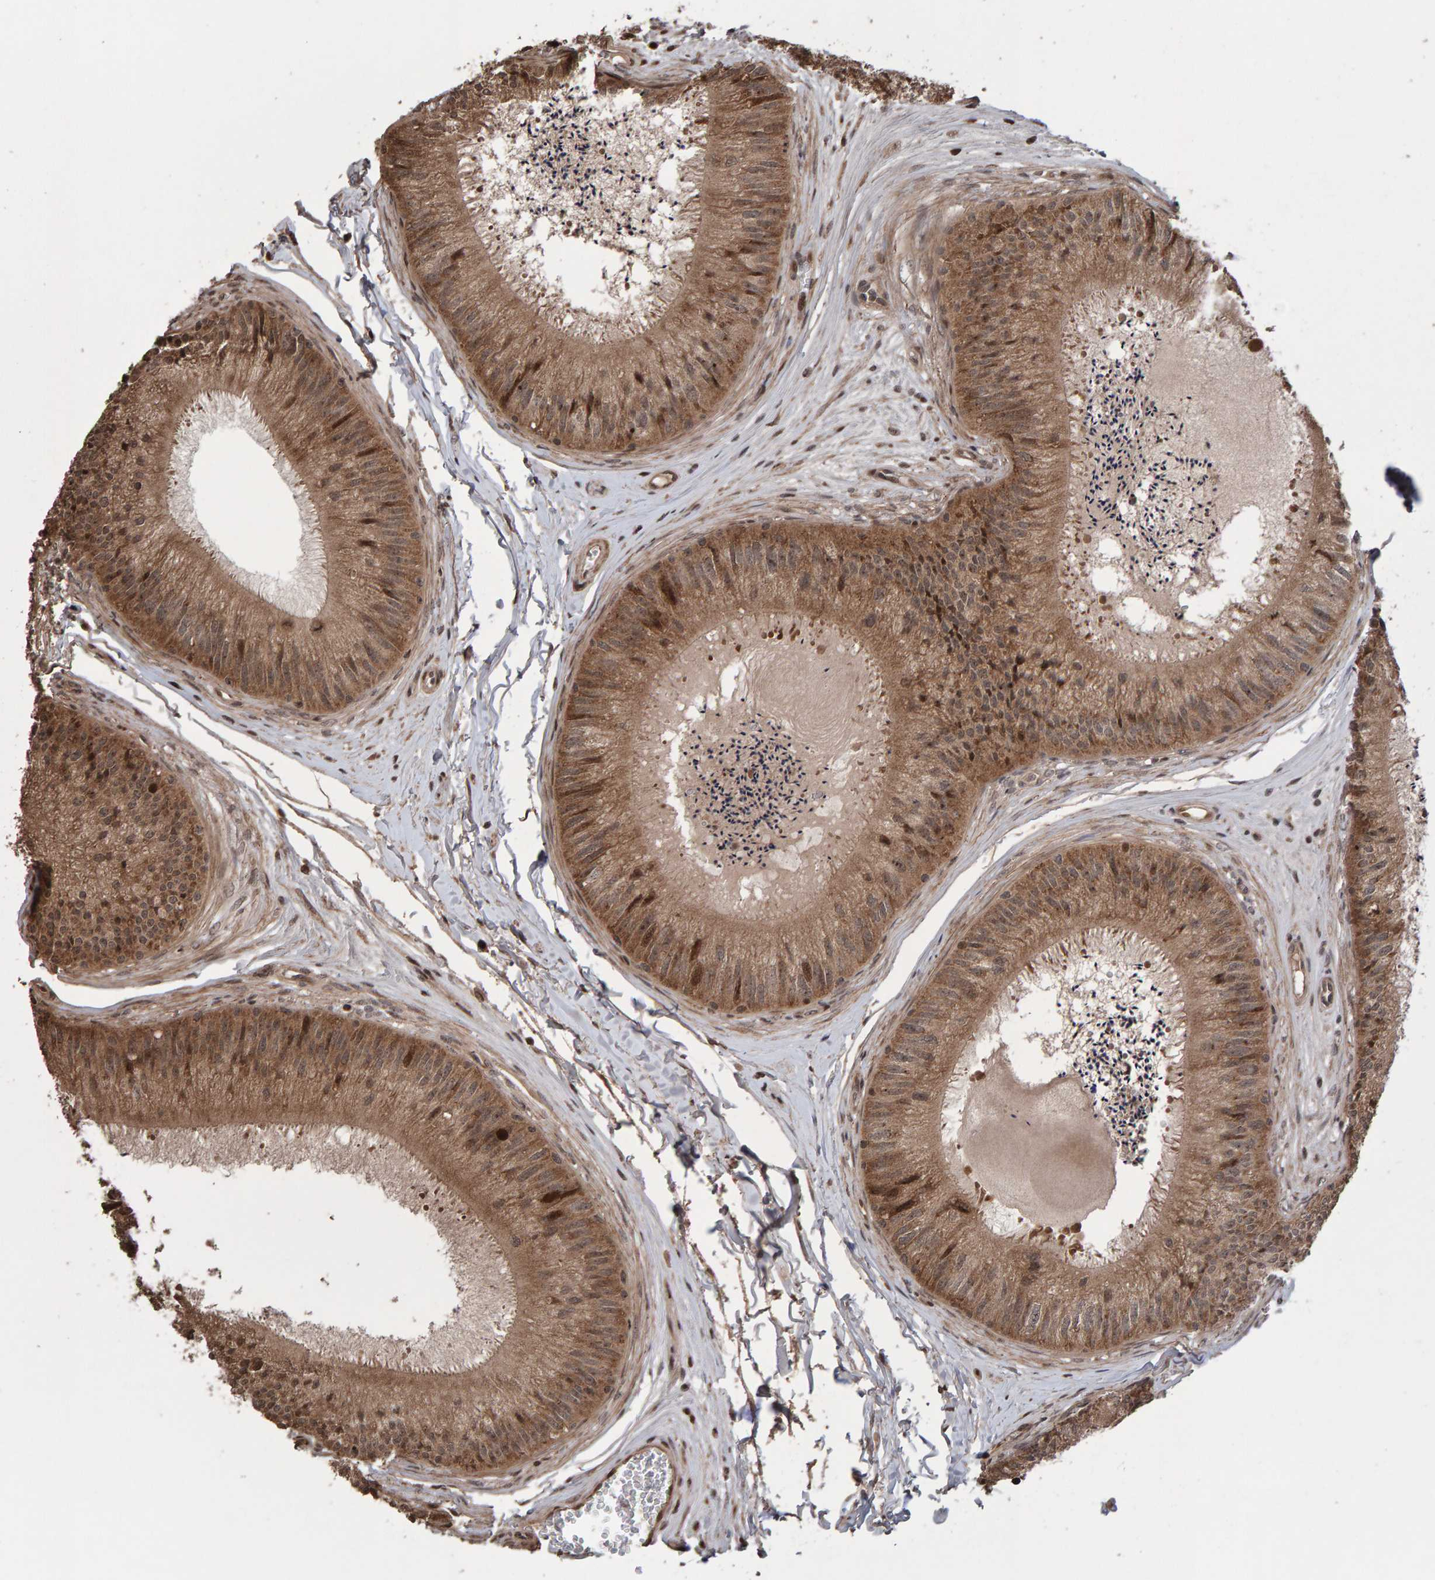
{"staining": {"intensity": "strong", "quantity": ">75%", "location": "cytoplasmic/membranous,nuclear"}, "tissue": "epididymis", "cell_type": "Glandular cells", "image_type": "normal", "snomed": [{"axis": "morphology", "description": "Normal tissue, NOS"}, {"axis": "topography", "description": "Epididymis"}], "caption": "Immunohistochemistry (IHC) image of unremarkable epididymis: epididymis stained using IHC reveals high levels of strong protein expression localized specifically in the cytoplasmic/membranous,nuclear of glandular cells, appearing as a cytoplasmic/membranous,nuclear brown color.", "gene": "PECR", "patient": {"sex": "male", "age": 31}}